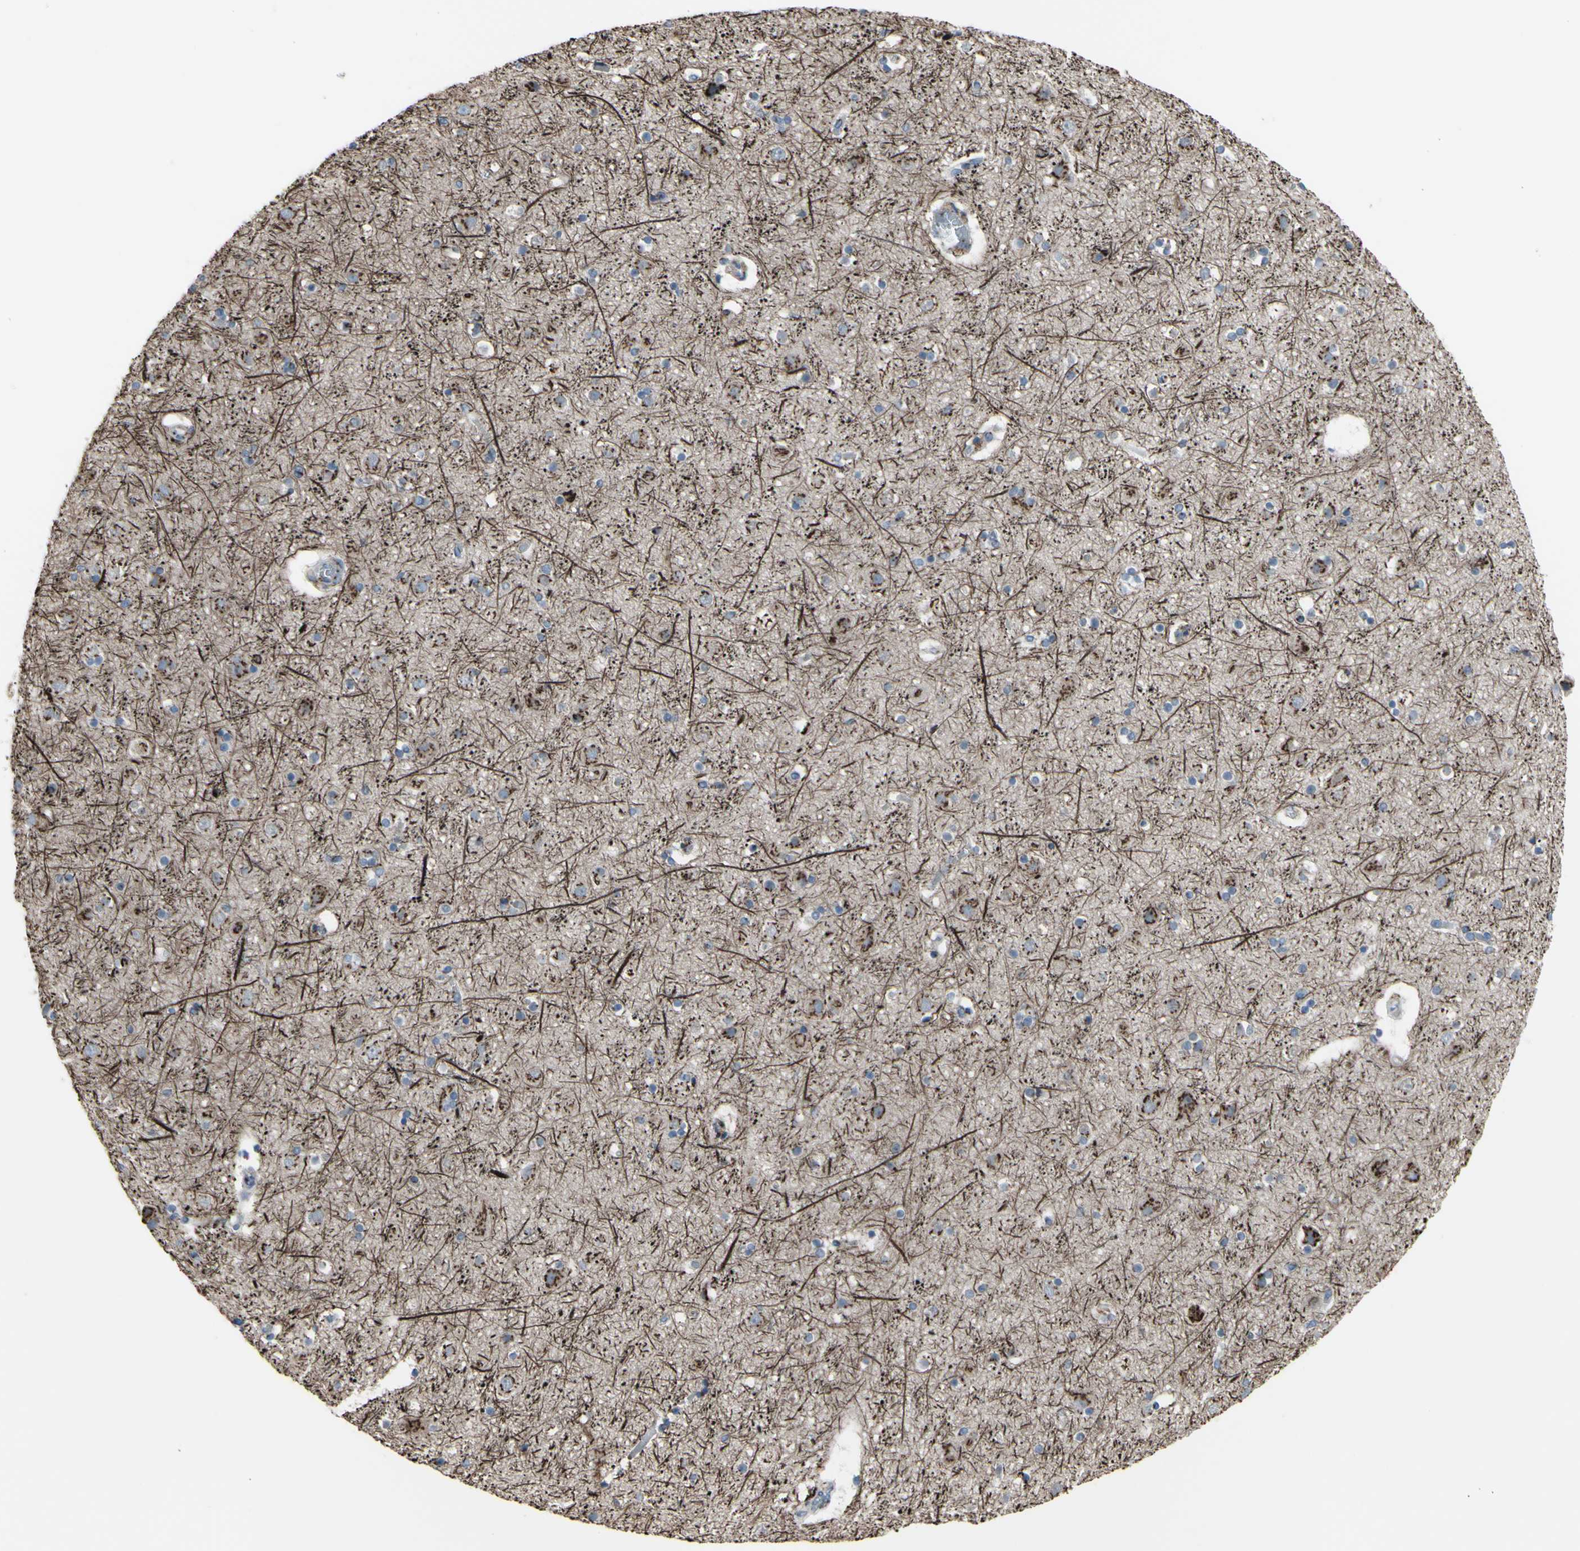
{"staining": {"intensity": "moderate", "quantity": ">75%", "location": "cytoplasmic/membranous"}, "tissue": "cerebral cortex", "cell_type": "Endothelial cells", "image_type": "normal", "snomed": [{"axis": "morphology", "description": "Normal tissue, NOS"}, {"axis": "topography", "description": "Cerebral cortex"}], "caption": "Protein expression analysis of normal human cerebral cortex reveals moderate cytoplasmic/membranous positivity in about >75% of endothelial cells.", "gene": "GLG1", "patient": {"sex": "male", "age": 45}}